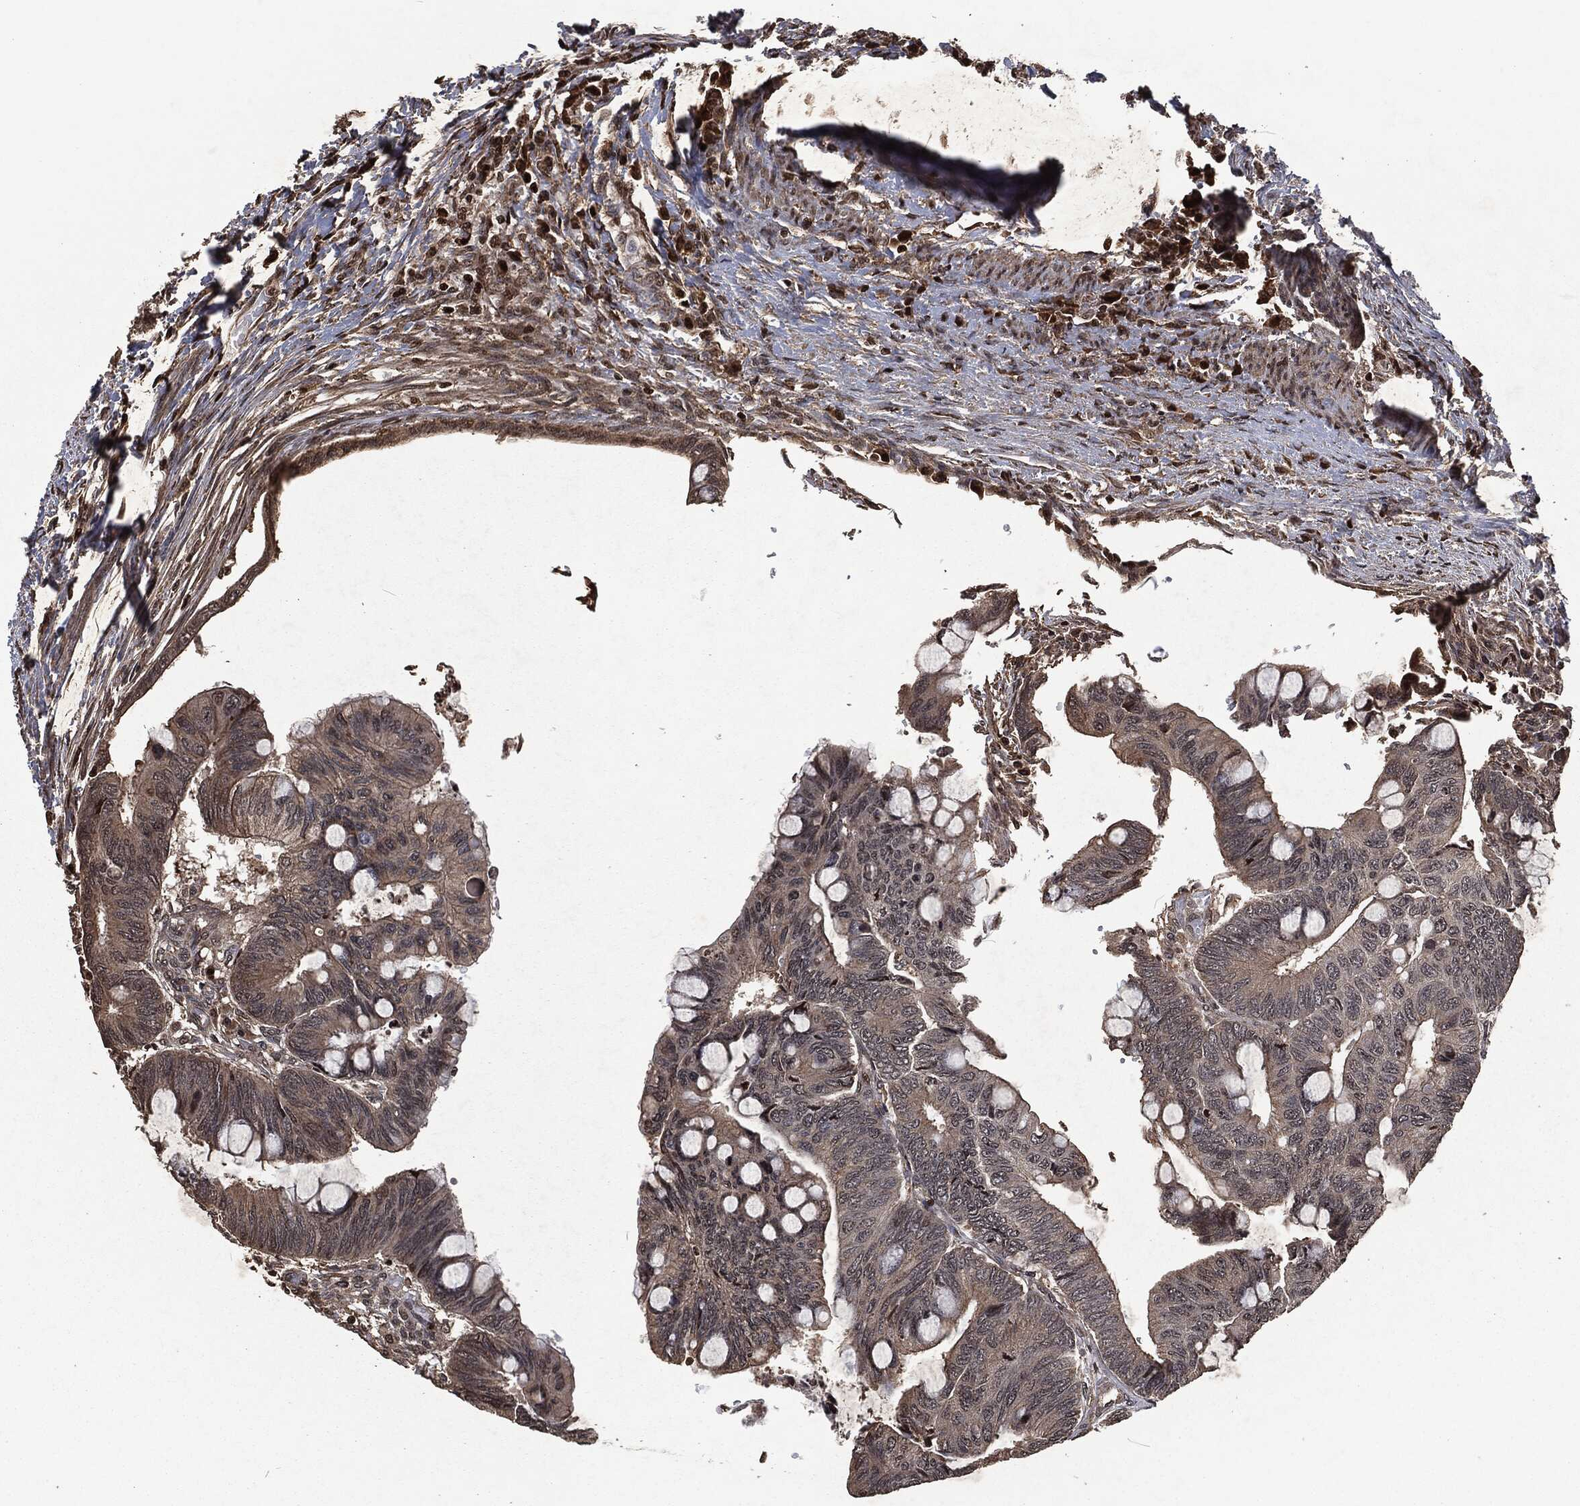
{"staining": {"intensity": "moderate", "quantity": "<25%", "location": "cytoplasmic/membranous,nuclear"}, "tissue": "colorectal cancer", "cell_type": "Tumor cells", "image_type": "cancer", "snomed": [{"axis": "morphology", "description": "Normal tissue, NOS"}, {"axis": "morphology", "description": "Adenocarcinoma, NOS"}, {"axis": "topography", "description": "Rectum"}, {"axis": "topography", "description": "Peripheral nerve tissue"}], "caption": "Immunohistochemistry (IHC) (DAB) staining of adenocarcinoma (colorectal) reveals moderate cytoplasmic/membranous and nuclear protein staining in about <25% of tumor cells. Using DAB (3,3'-diaminobenzidine) (brown) and hematoxylin (blue) stains, captured at high magnification using brightfield microscopy.", "gene": "SNAI1", "patient": {"sex": "male", "age": 92}}